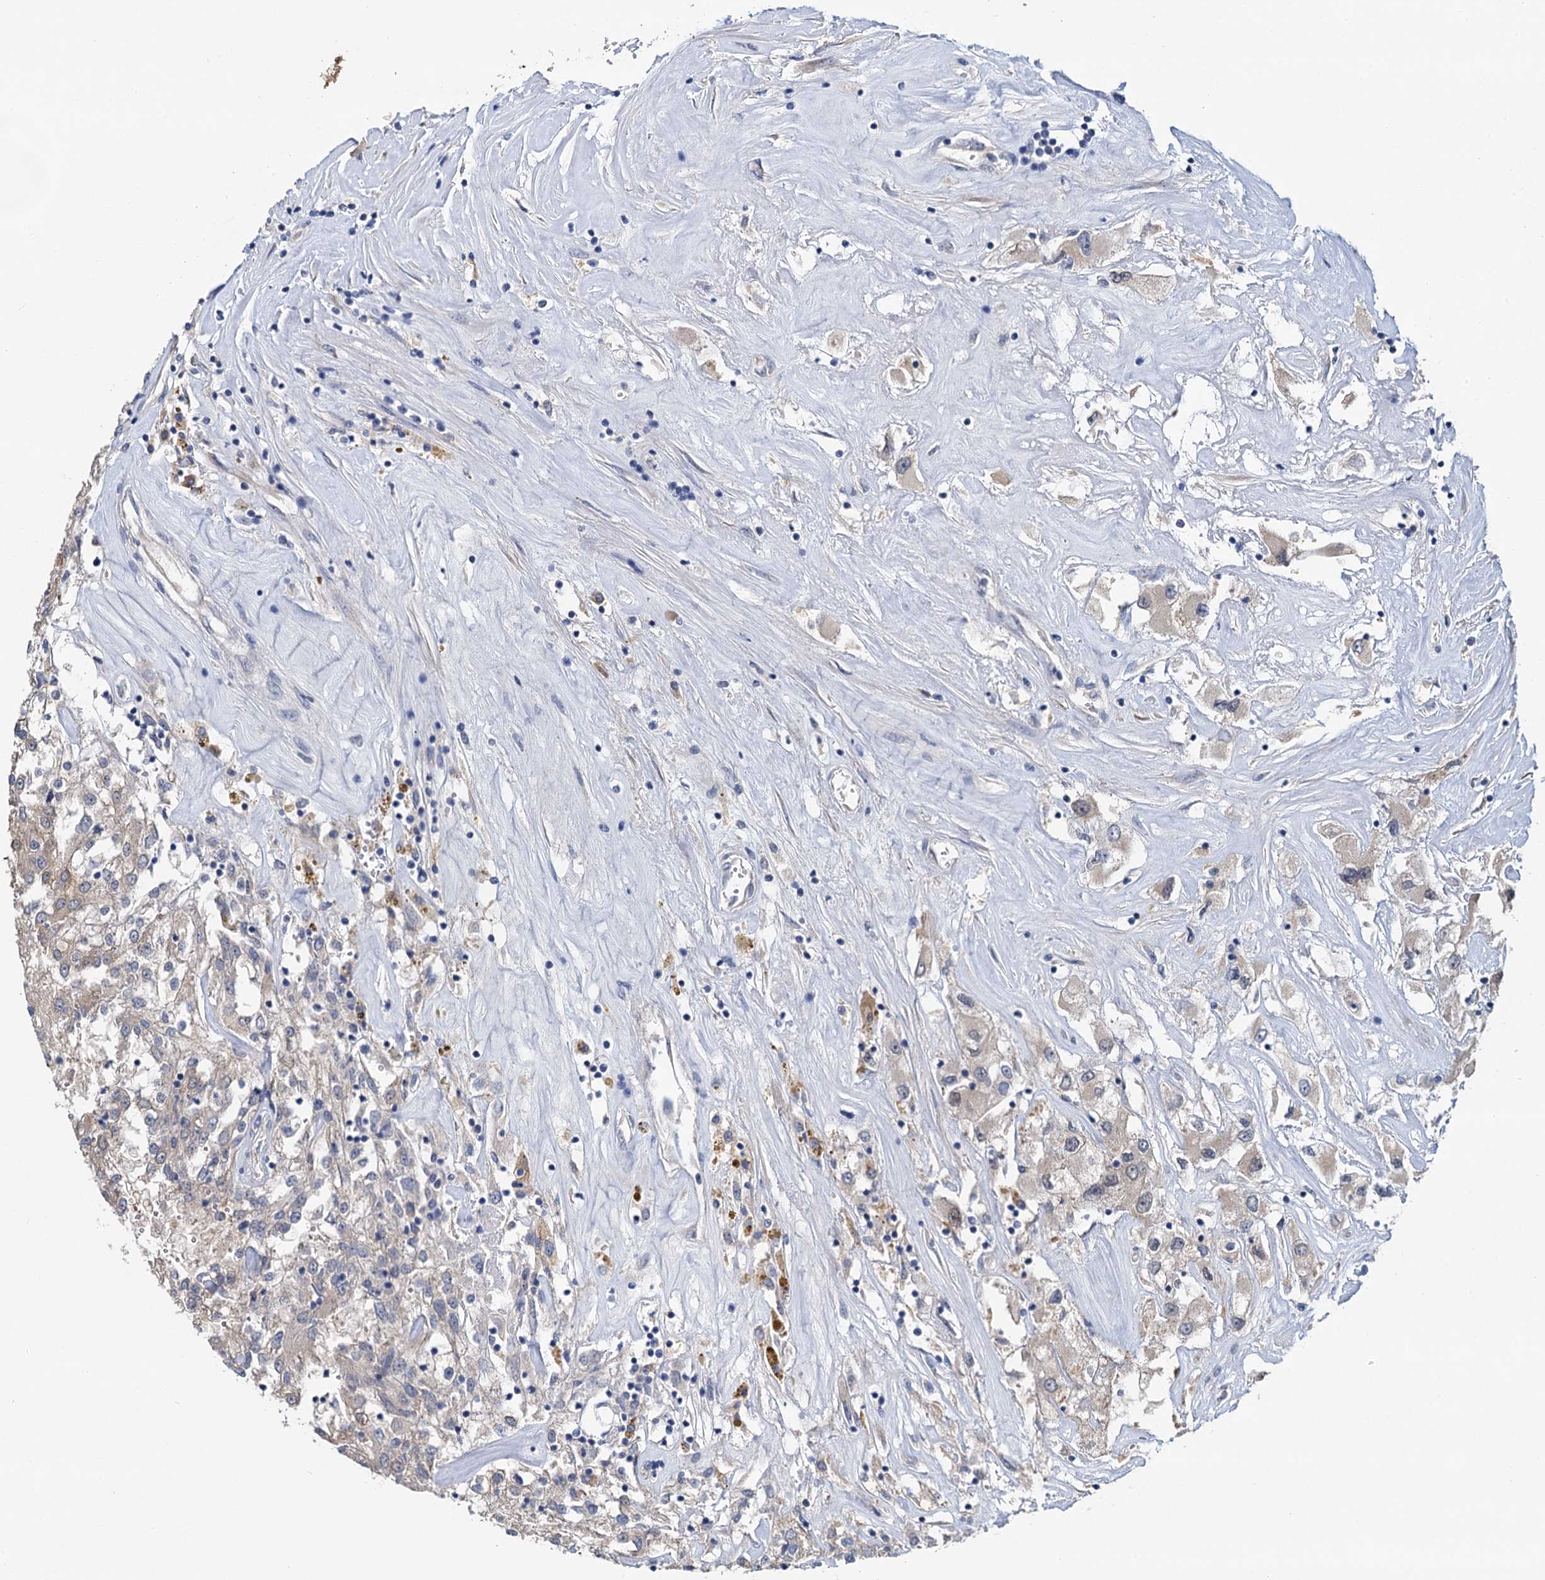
{"staining": {"intensity": "negative", "quantity": "none", "location": "none"}, "tissue": "renal cancer", "cell_type": "Tumor cells", "image_type": "cancer", "snomed": [{"axis": "morphology", "description": "Adenocarcinoma, NOS"}, {"axis": "topography", "description": "Kidney"}], "caption": "Renal cancer (adenocarcinoma) was stained to show a protein in brown. There is no significant staining in tumor cells.", "gene": "ANKRD42", "patient": {"sex": "female", "age": 52}}